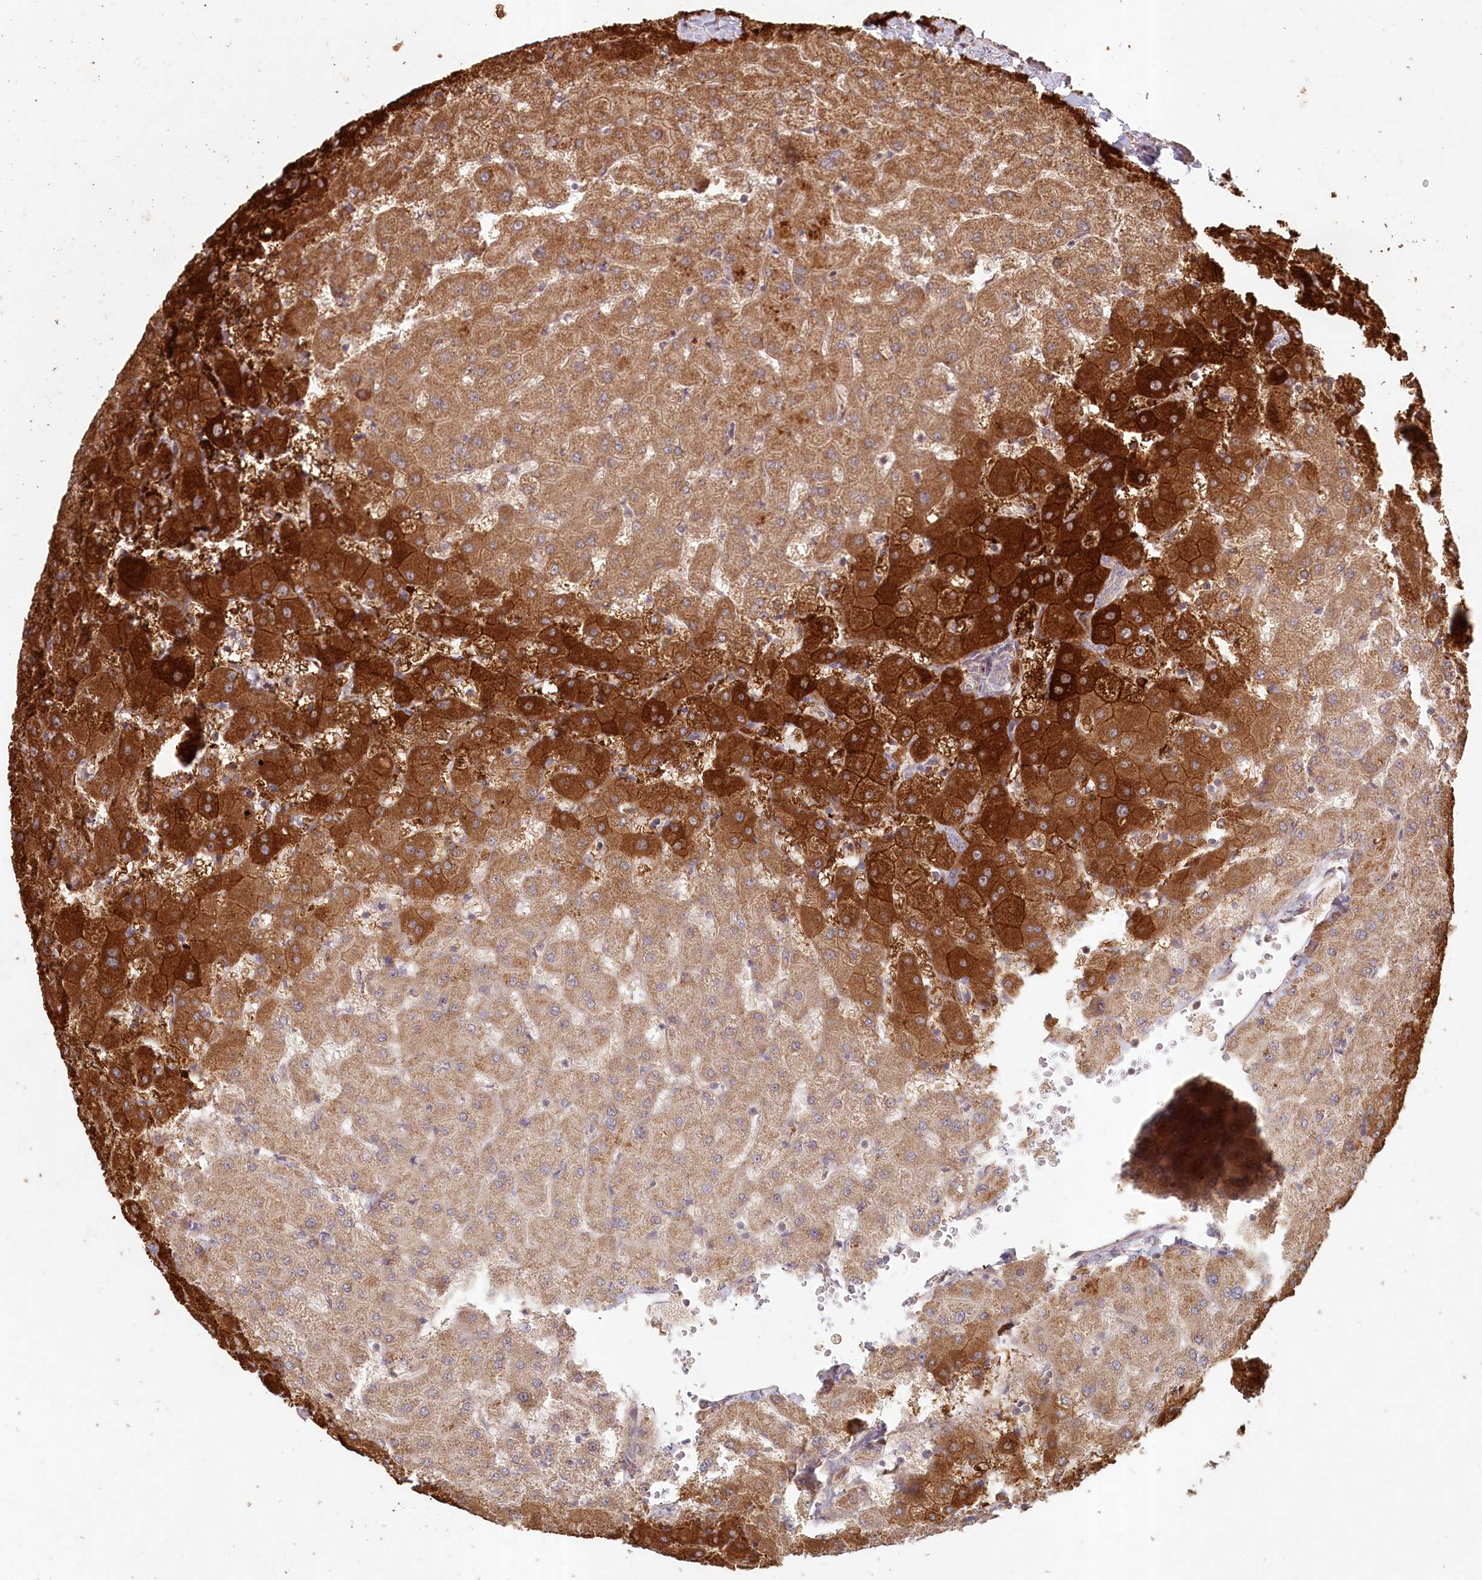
{"staining": {"intensity": "weak", "quantity": "<25%", "location": "cytoplasmic/membranous"}, "tissue": "liver", "cell_type": "Cholangiocytes", "image_type": "normal", "snomed": [{"axis": "morphology", "description": "Normal tissue, NOS"}, {"axis": "topography", "description": "Liver"}], "caption": "This micrograph is of unremarkable liver stained with immunohistochemistry (IHC) to label a protein in brown with the nuclei are counter-stained blue. There is no positivity in cholangiocytes.", "gene": "HAL", "patient": {"sex": "female", "age": 63}}